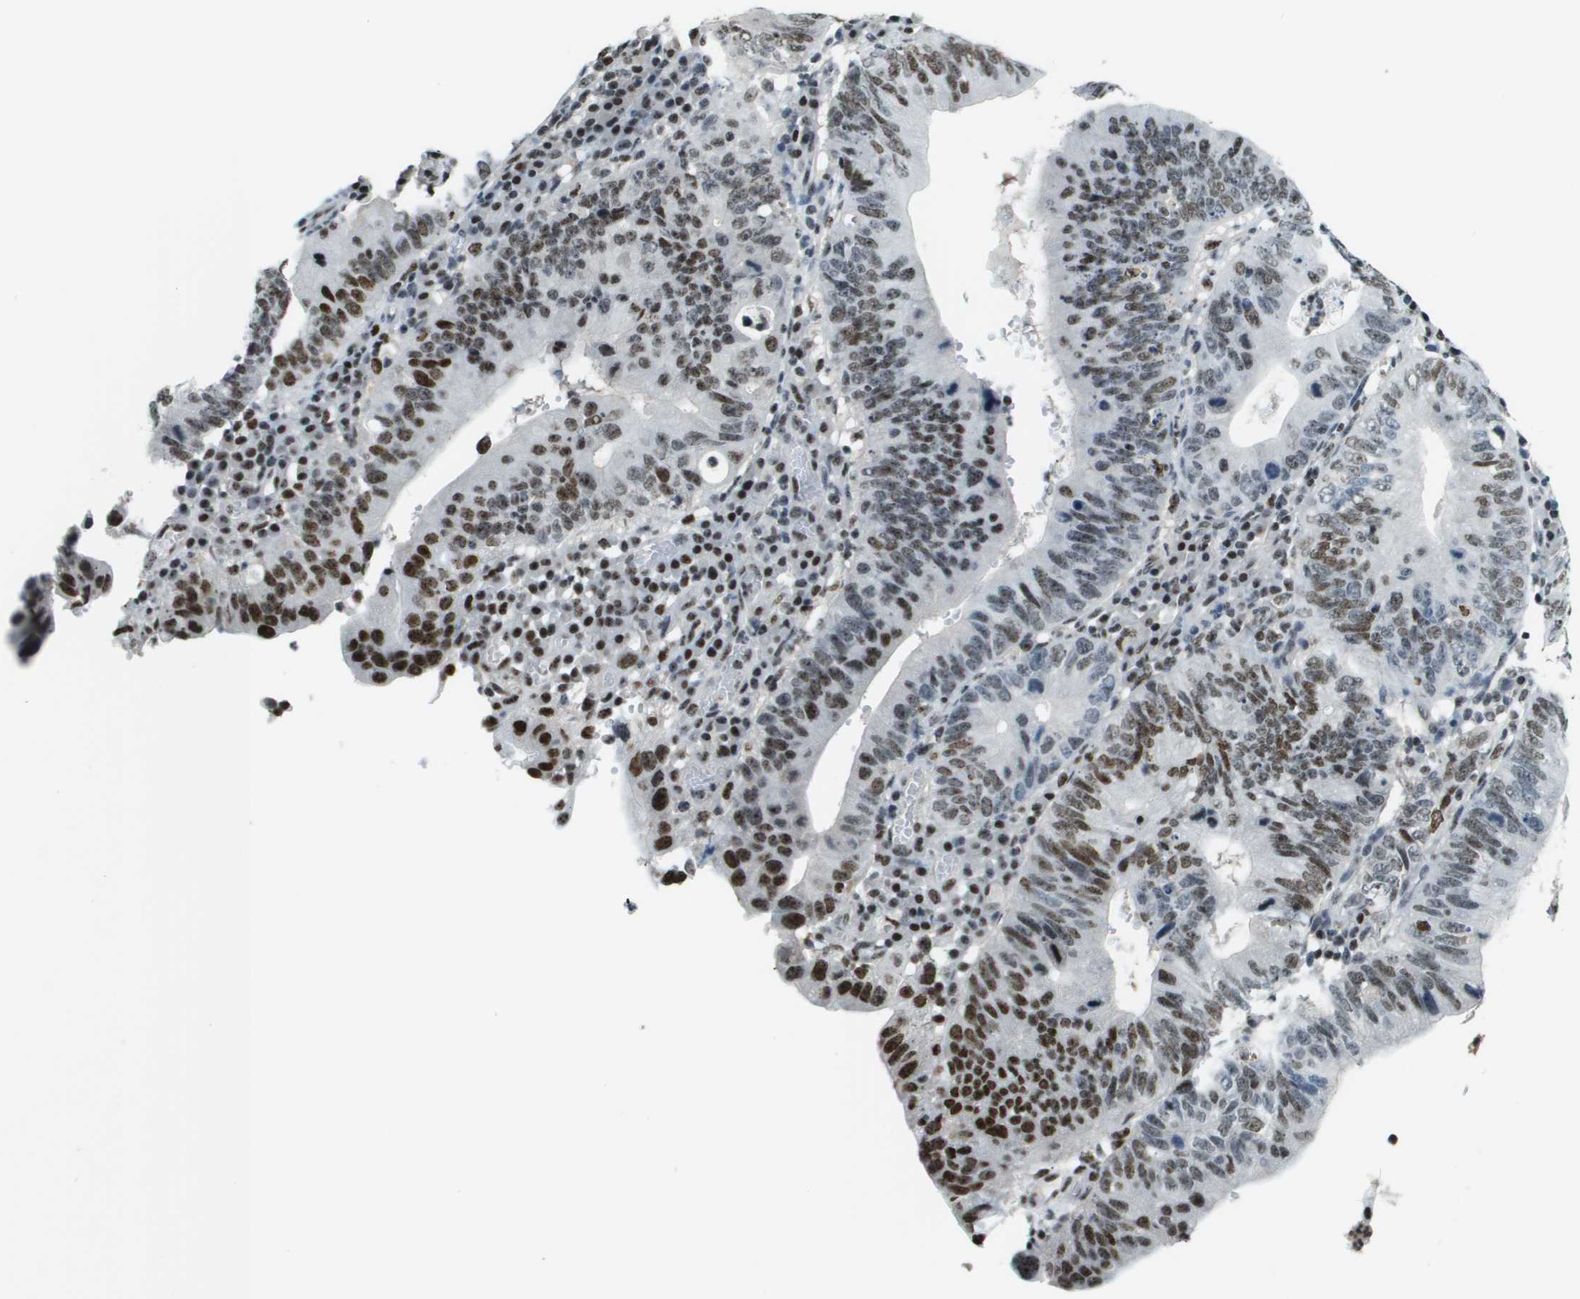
{"staining": {"intensity": "moderate", "quantity": ">75%", "location": "nuclear"}, "tissue": "stomach cancer", "cell_type": "Tumor cells", "image_type": "cancer", "snomed": [{"axis": "morphology", "description": "Adenocarcinoma, NOS"}, {"axis": "topography", "description": "Stomach"}], "caption": "High-power microscopy captured an immunohistochemistry micrograph of stomach adenocarcinoma, revealing moderate nuclear staining in approximately >75% of tumor cells.", "gene": "SP100", "patient": {"sex": "male", "age": 59}}